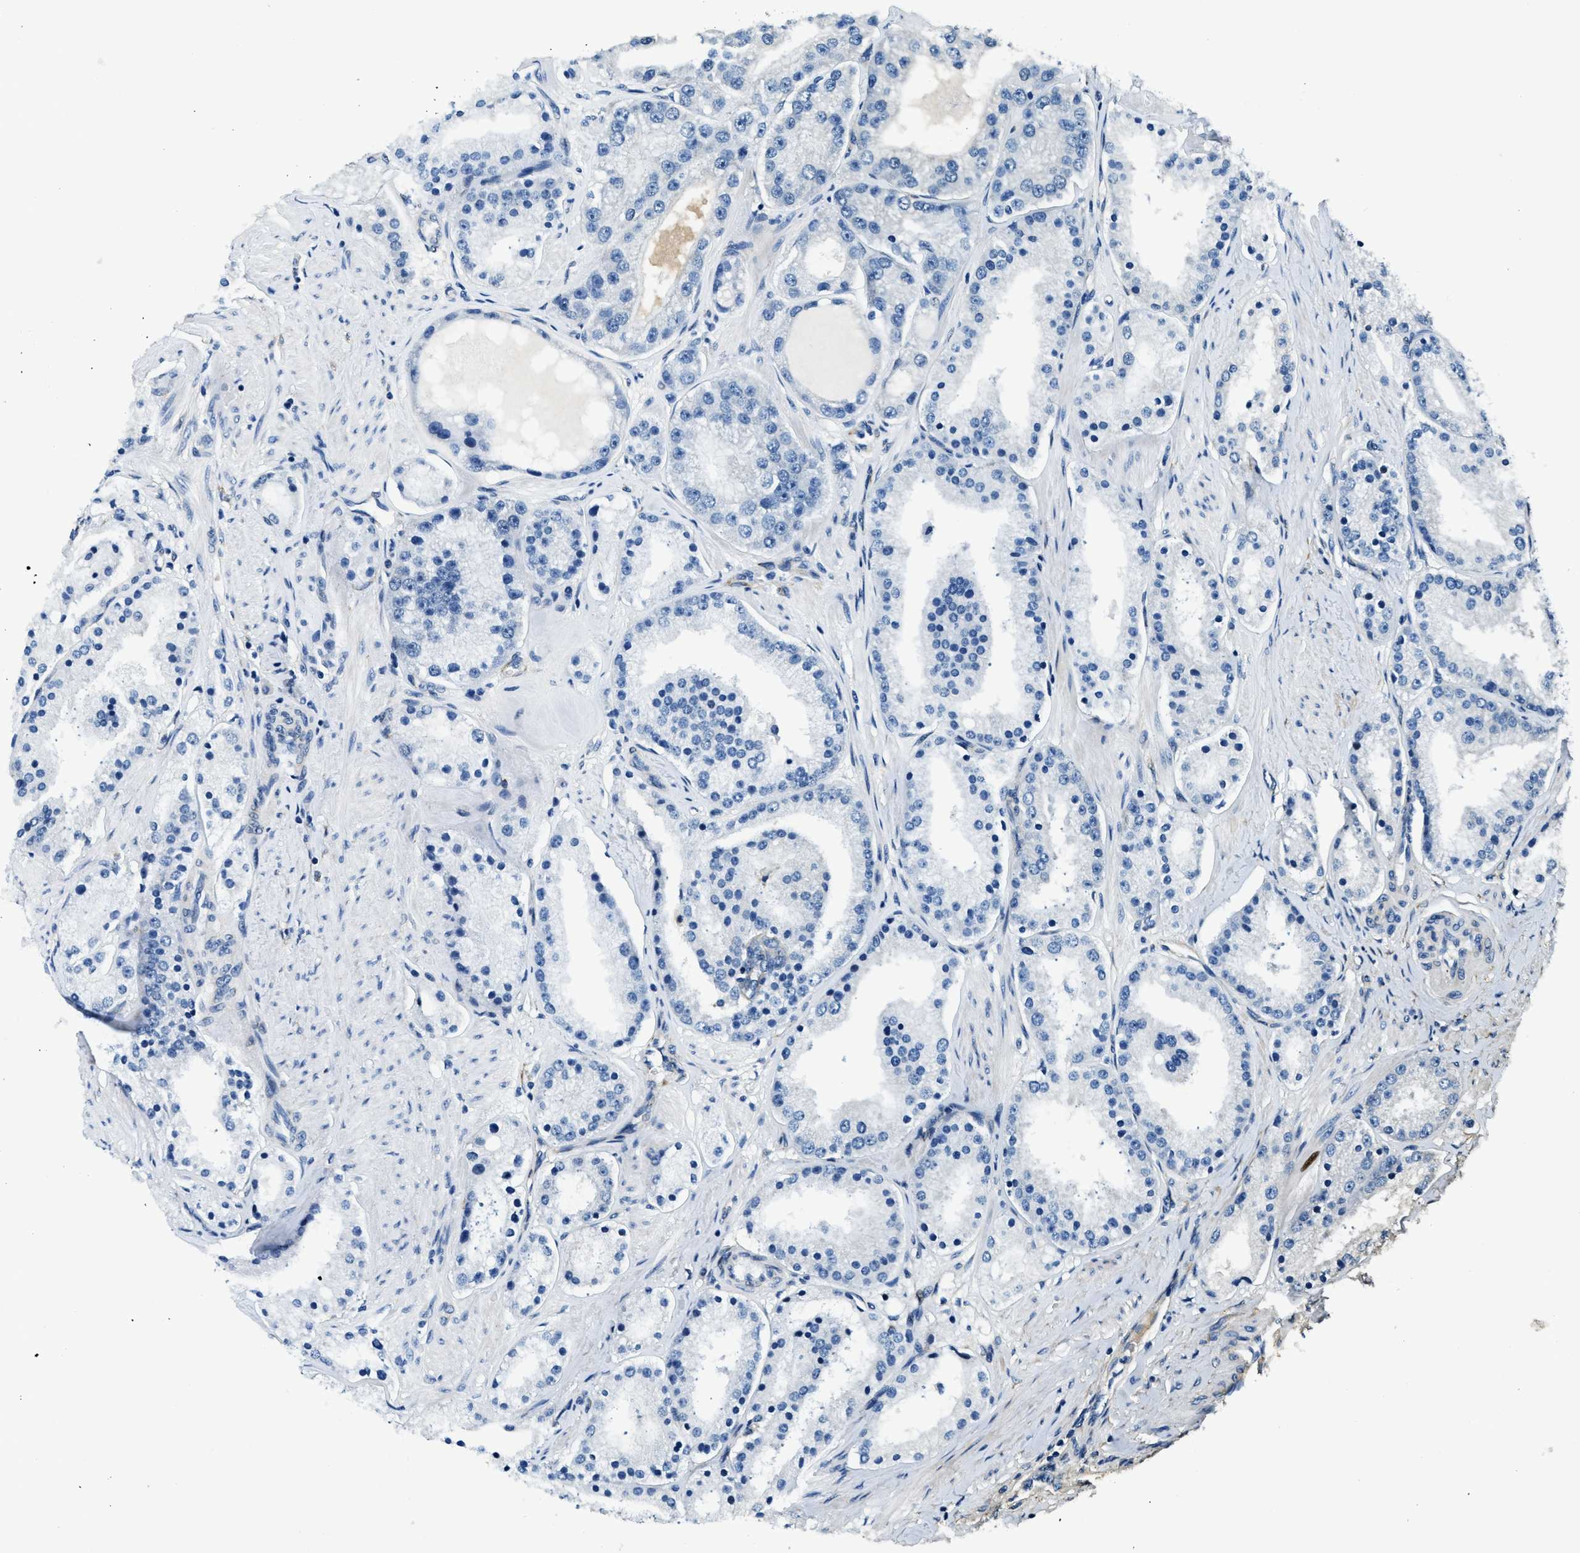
{"staining": {"intensity": "negative", "quantity": "none", "location": "none"}, "tissue": "prostate cancer", "cell_type": "Tumor cells", "image_type": "cancer", "snomed": [{"axis": "morphology", "description": "Adenocarcinoma, Low grade"}, {"axis": "topography", "description": "Prostate"}], "caption": "Tumor cells are negative for brown protein staining in prostate cancer. The staining is performed using DAB brown chromogen with nuclei counter-stained in using hematoxylin.", "gene": "TMEM186", "patient": {"sex": "male", "age": 63}}